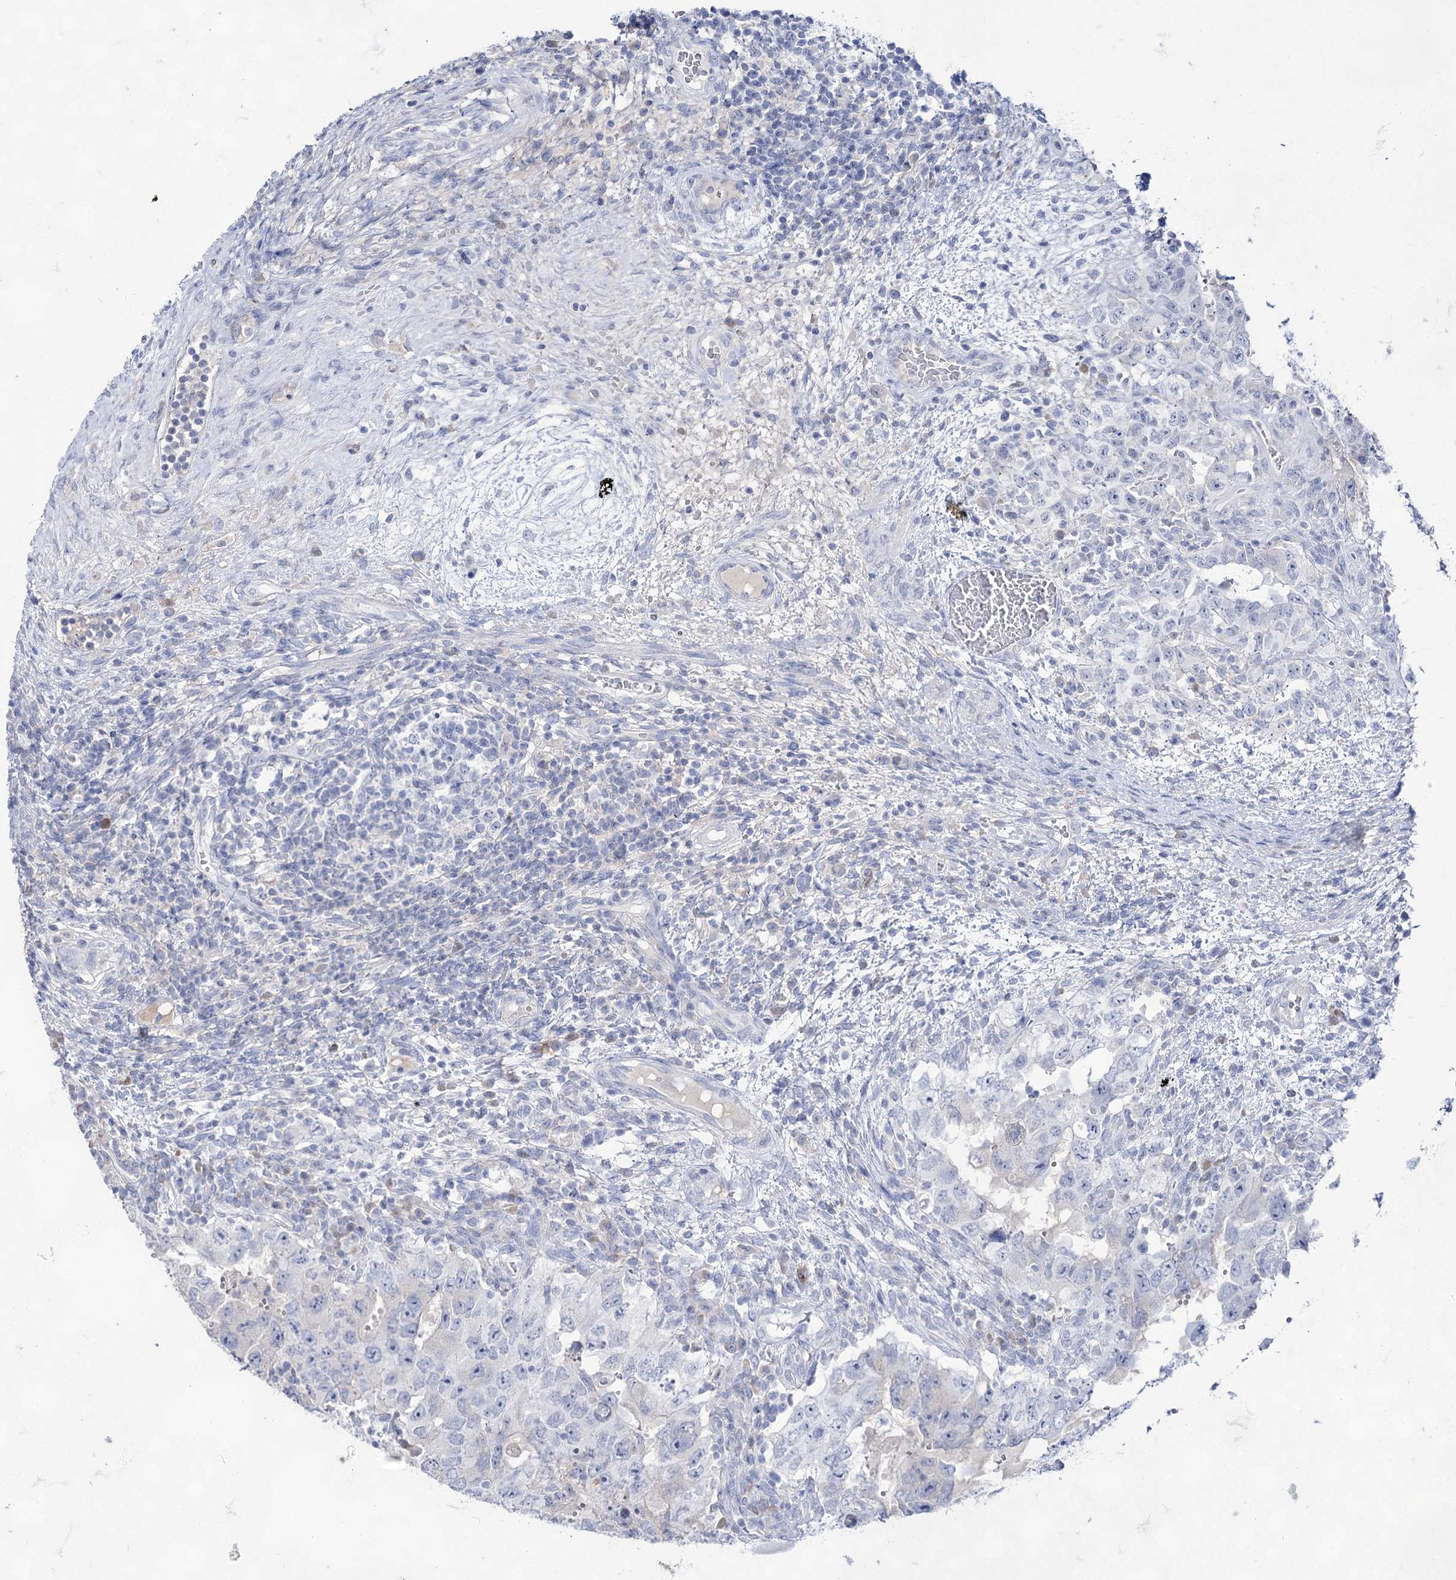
{"staining": {"intensity": "negative", "quantity": "none", "location": "none"}, "tissue": "testis cancer", "cell_type": "Tumor cells", "image_type": "cancer", "snomed": [{"axis": "morphology", "description": "Carcinoma, Embryonal, NOS"}, {"axis": "topography", "description": "Testis"}], "caption": "Immunohistochemistry micrograph of human testis embryonal carcinoma stained for a protein (brown), which shows no expression in tumor cells.", "gene": "ACRV1", "patient": {"sex": "male", "age": 26}}